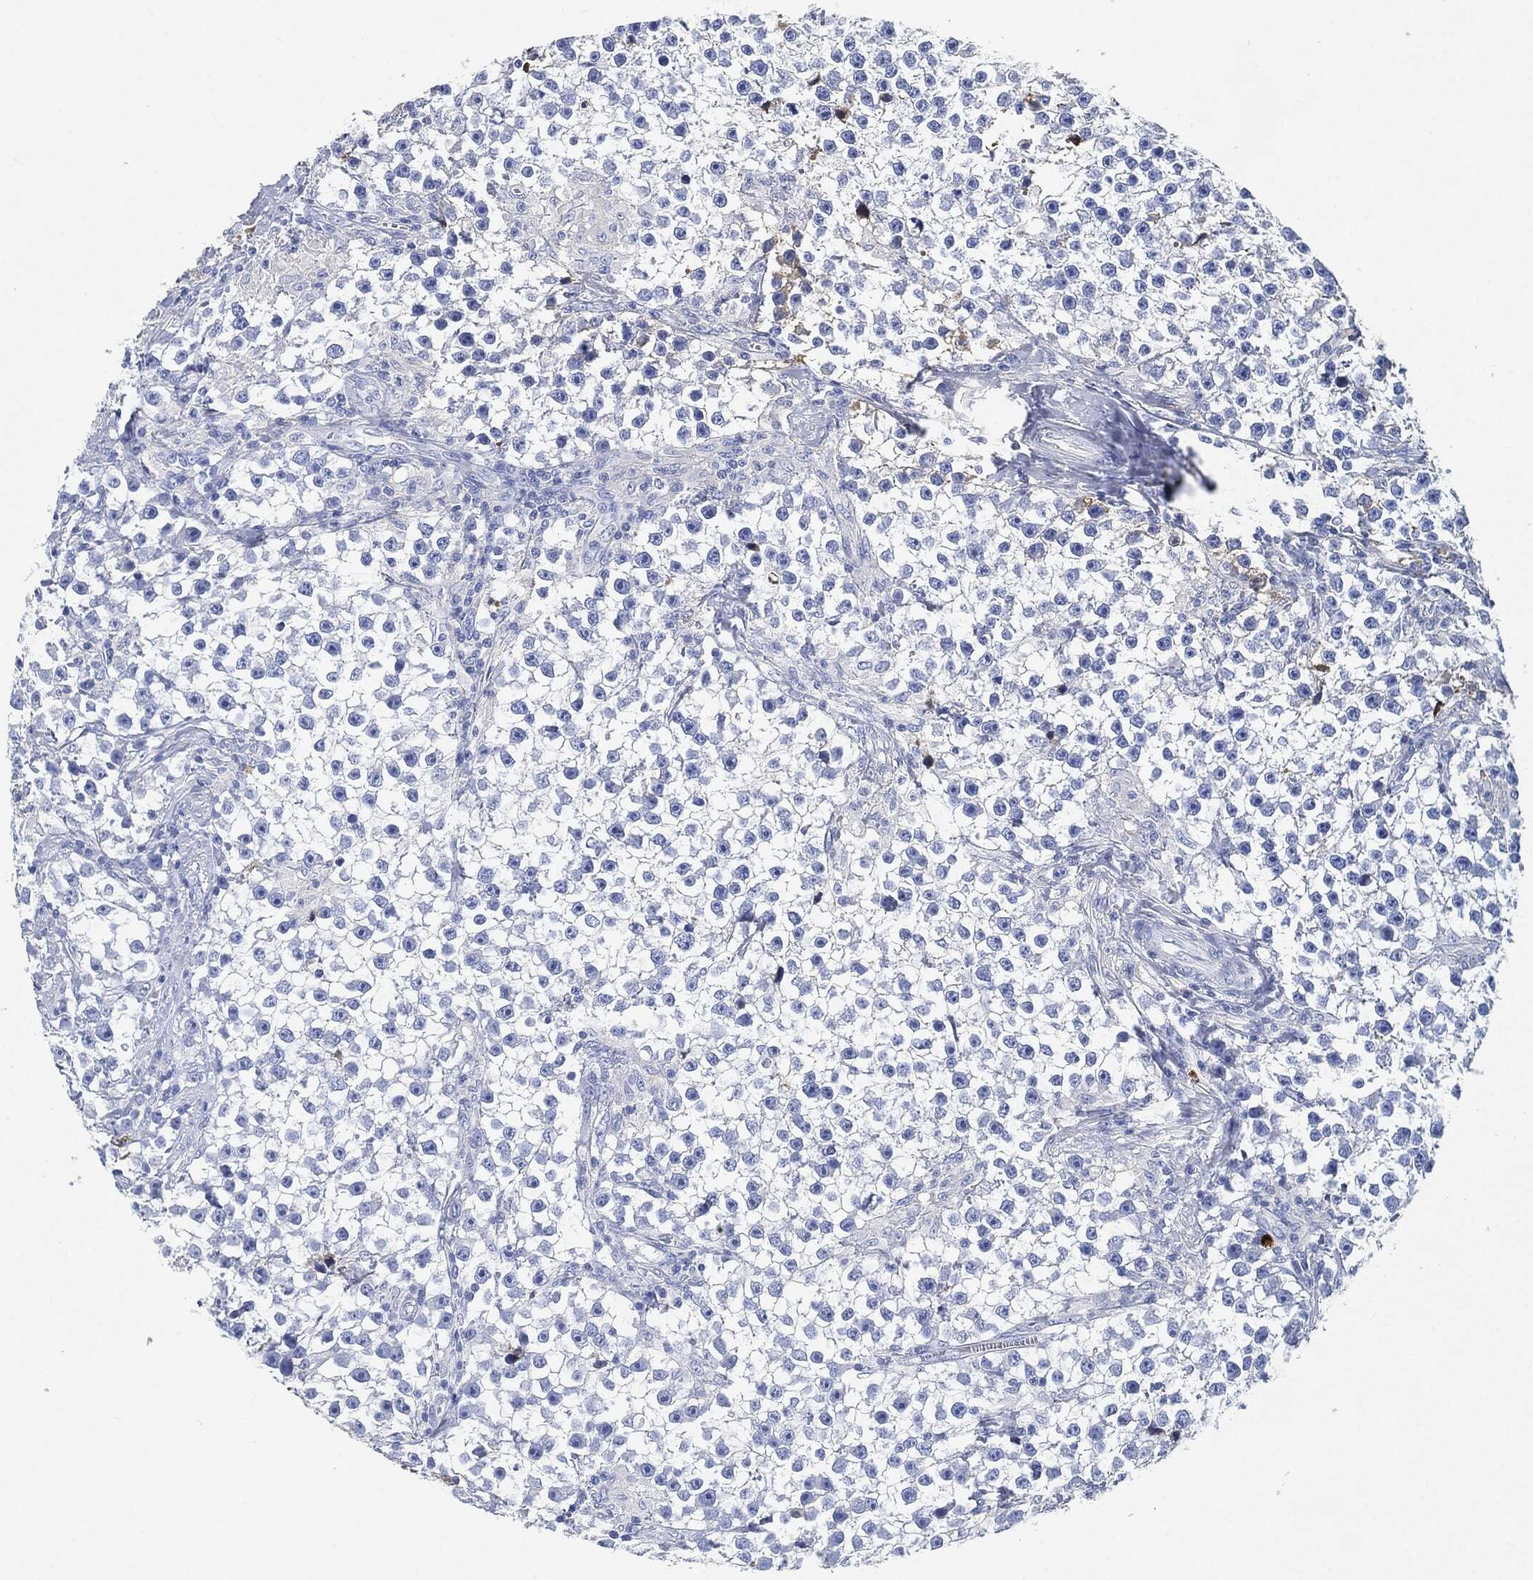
{"staining": {"intensity": "negative", "quantity": "none", "location": "none"}, "tissue": "testis cancer", "cell_type": "Tumor cells", "image_type": "cancer", "snomed": [{"axis": "morphology", "description": "Seminoma, NOS"}, {"axis": "topography", "description": "Testis"}], "caption": "Protein analysis of testis cancer (seminoma) displays no significant expression in tumor cells.", "gene": "IGLV6-57", "patient": {"sex": "male", "age": 59}}